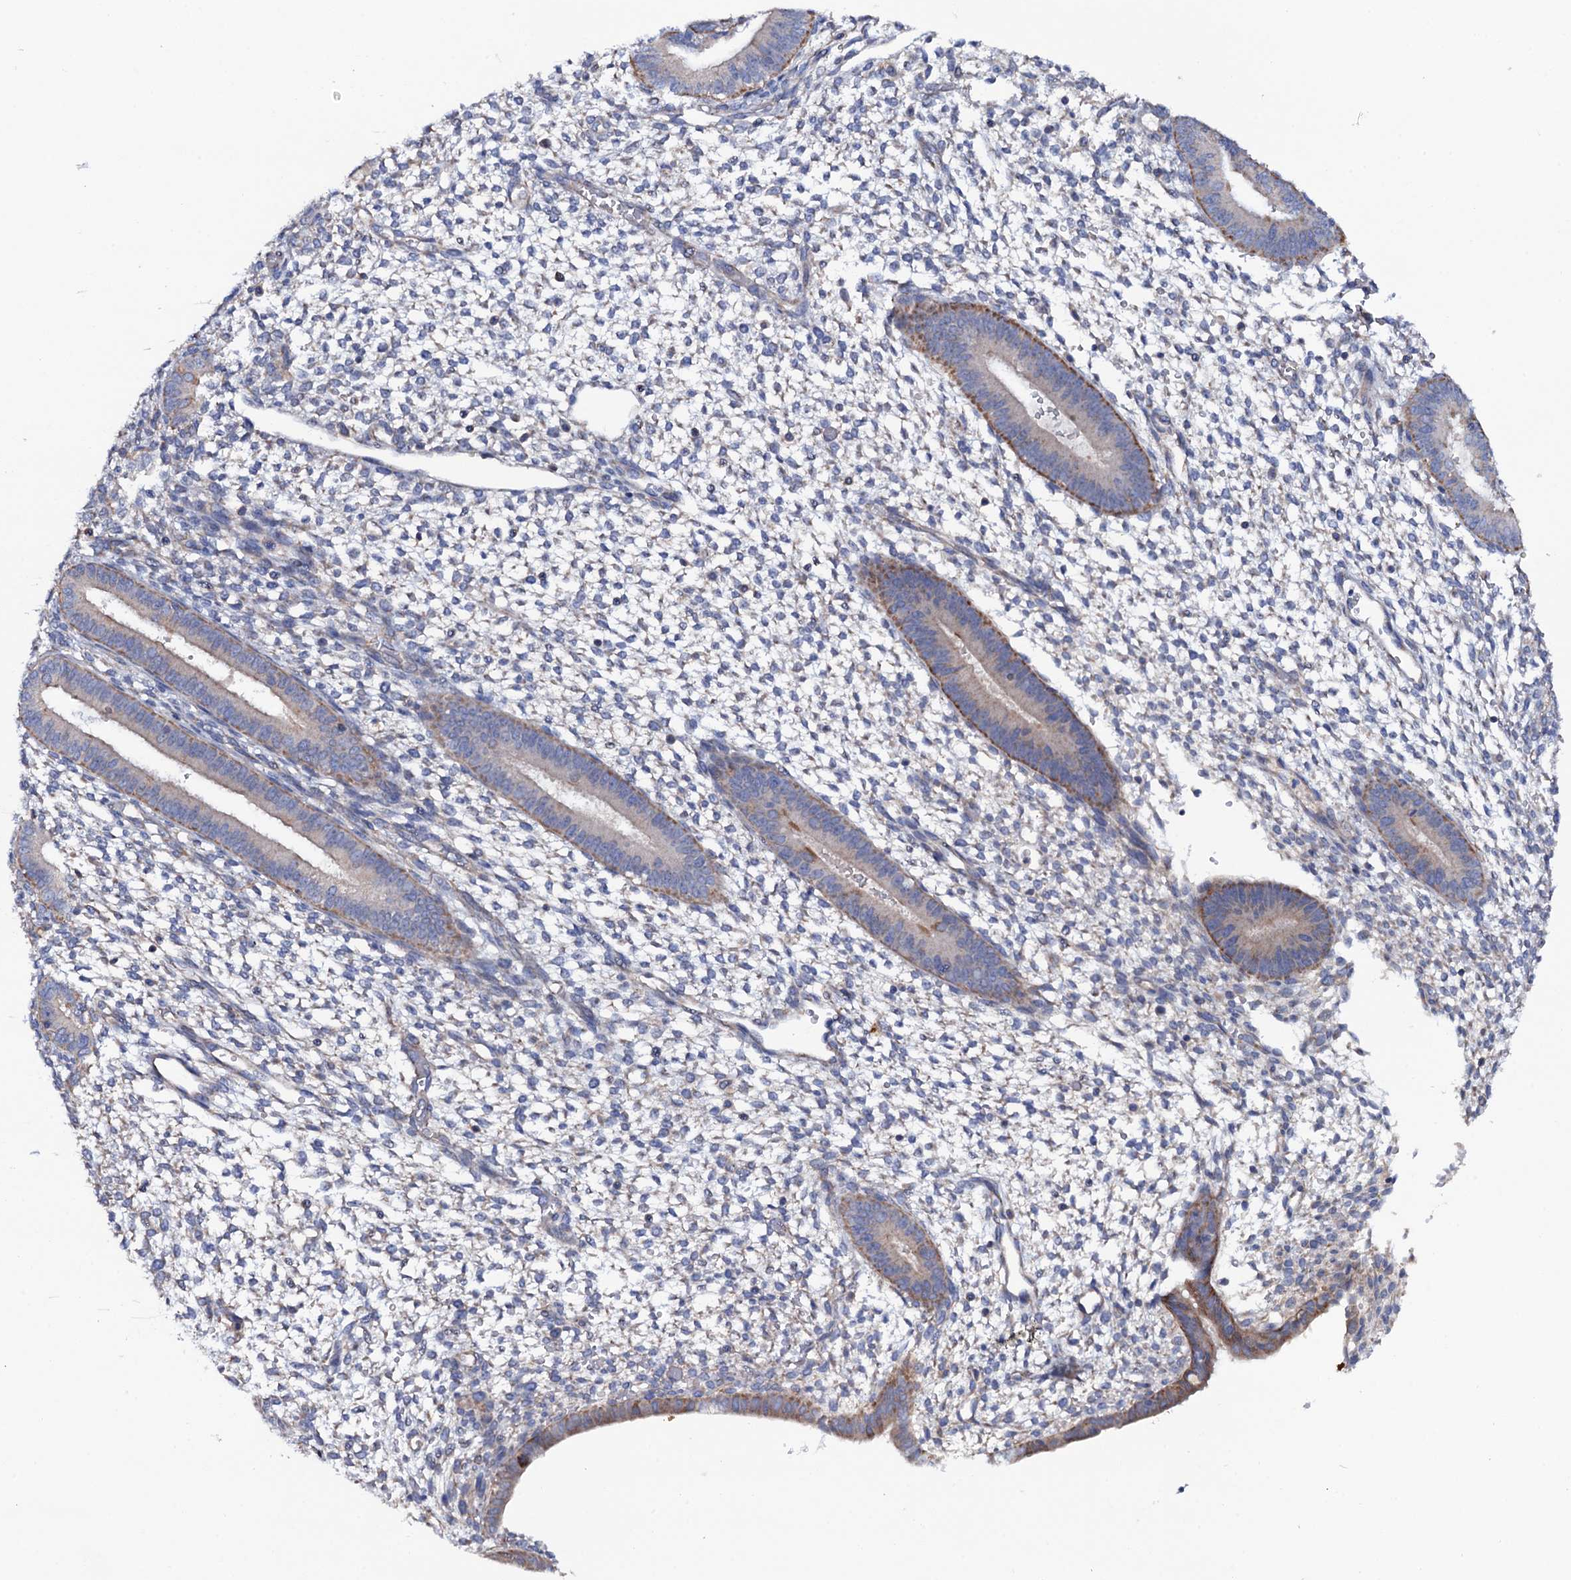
{"staining": {"intensity": "negative", "quantity": "none", "location": "none"}, "tissue": "endometrium", "cell_type": "Cells in endometrial stroma", "image_type": "normal", "snomed": [{"axis": "morphology", "description": "Normal tissue, NOS"}, {"axis": "topography", "description": "Endometrium"}], "caption": "This is an immunohistochemistry micrograph of benign human endometrium. There is no staining in cells in endometrial stroma.", "gene": "MRPL48", "patient": {"sex": "female", "age": 46}}